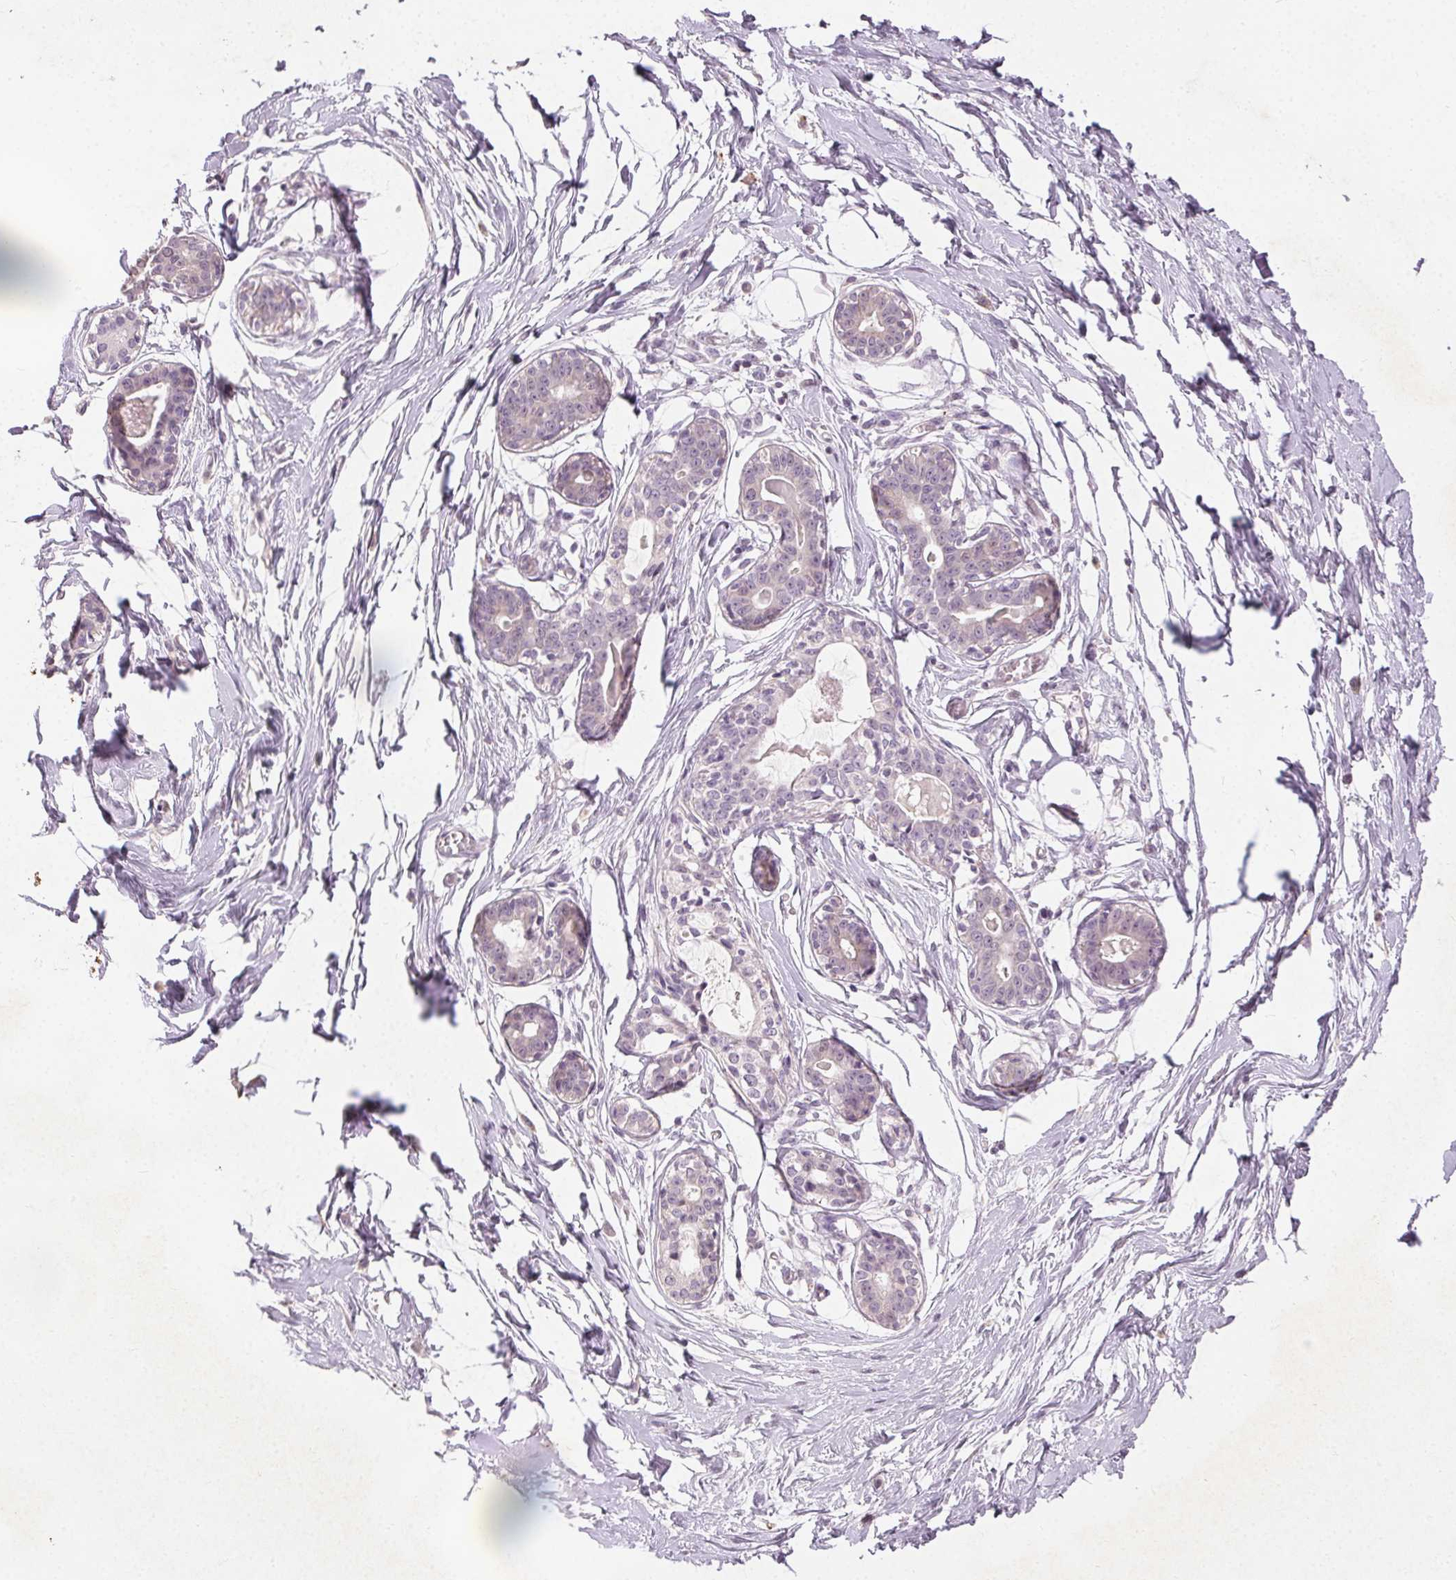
{"staining": {"intensity": "negative", "quantity": "none", "location": "none"}, "tissue": "breast", "cell_type": "Adipocytes", "image_type": "normal", "snomed": [{"axis": "morphology", "description": "Normal tissue, NOS"}, {"axis": "topography", "description": "Breast"}], "caption": "Immunohistochemistry (IHC) photomicrograph of normal human breast stained for a protein (brown), which displays no positivity in adipocytes.", "gene": "CLTRN", "patient": {"sex": "female", "age": 45}}